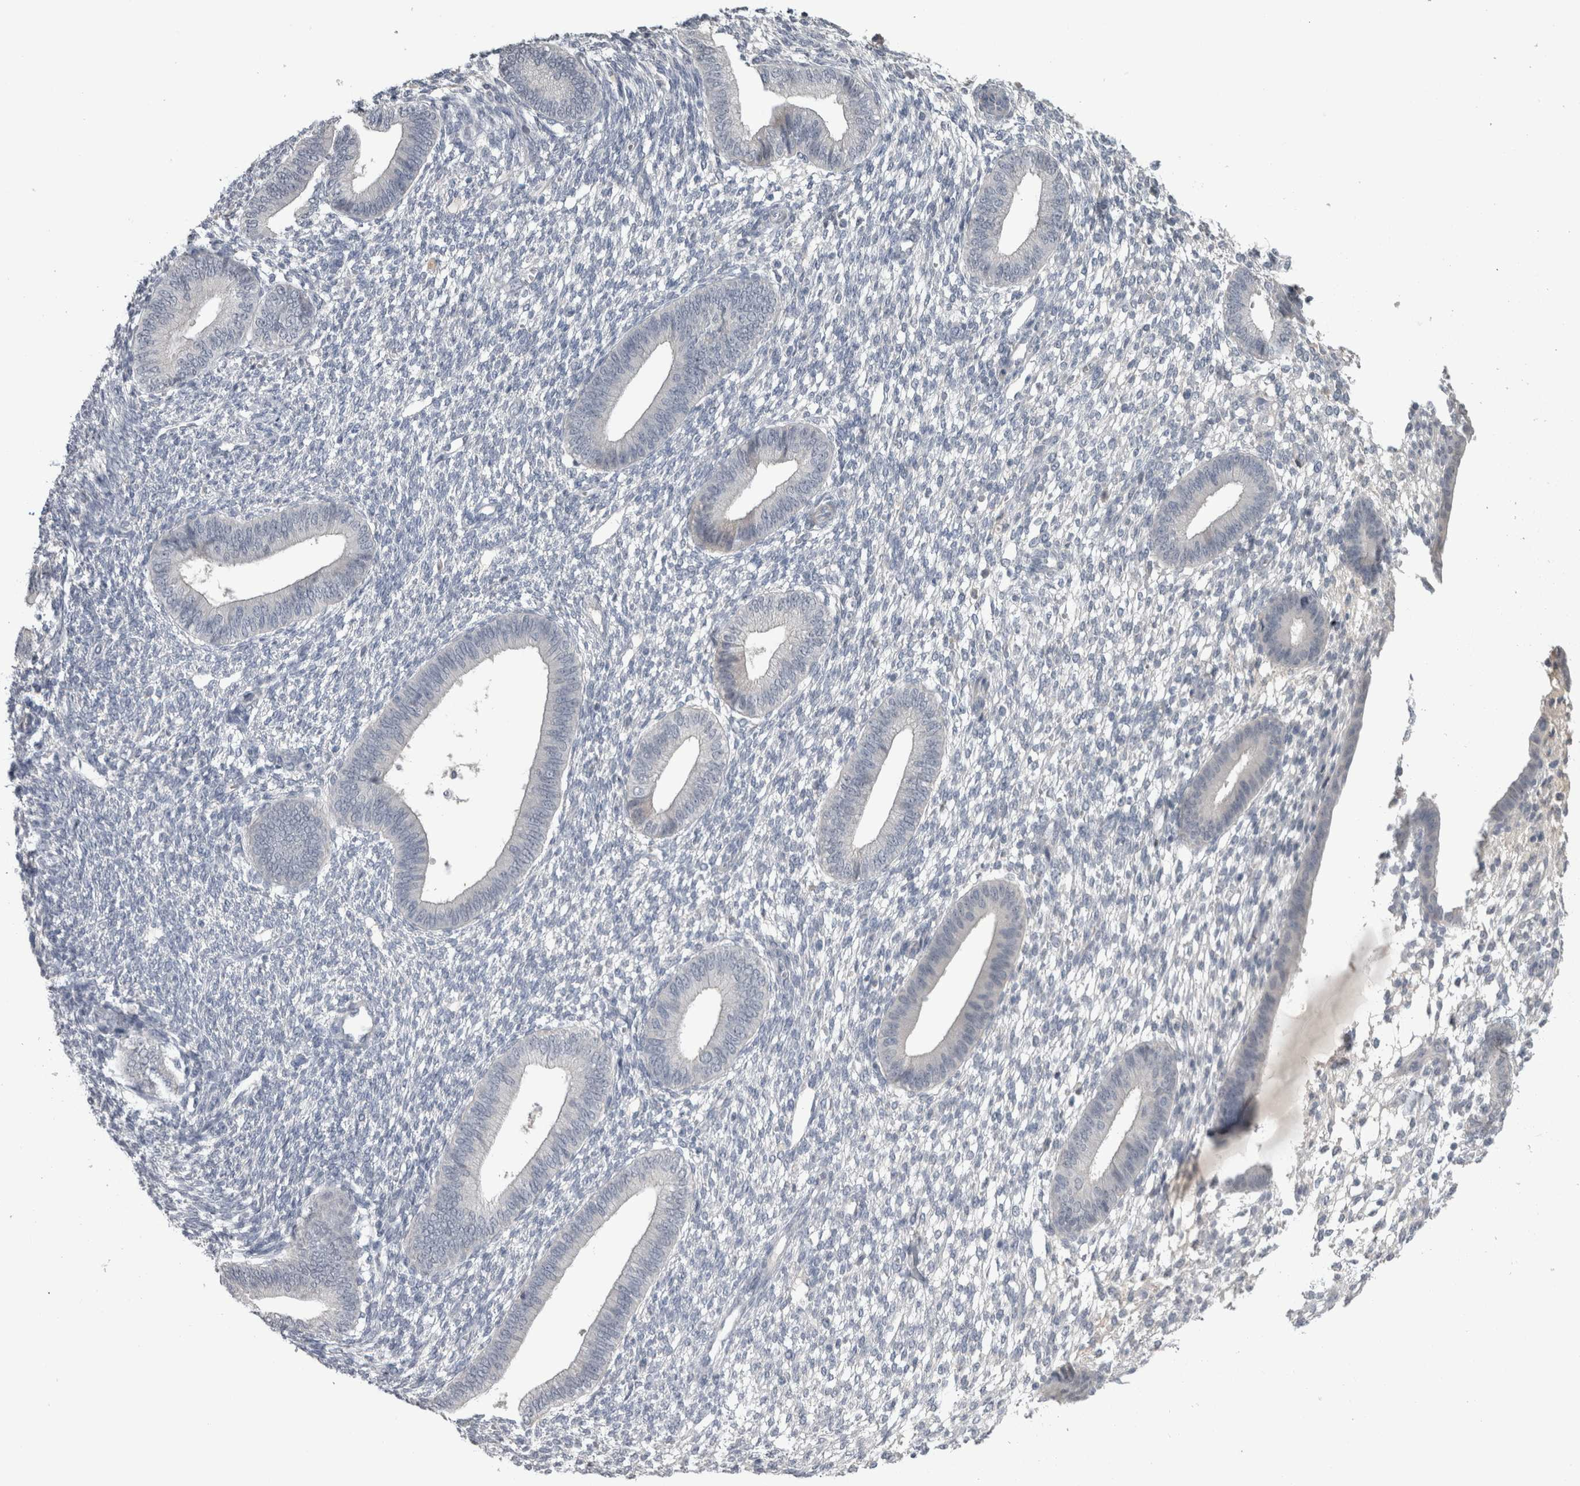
{"staining": {"intensity": "negative", "quantity": "none", "location": "none"}, "tissue": "endometrium", "cell_type": "Cells in endometrial stroma", "image_type": "normal", "snomed": [{"axis": "morphology", "description": "Normal tissue, NOS"}, {"axis": "topography", "description": "Endometrium"}], "caption": "A micrograph of human endometrium is negative for staining in cells in endometrial stroma.", "gene": "ADAM2", "patient": {"sex": "female", "age": 46}}